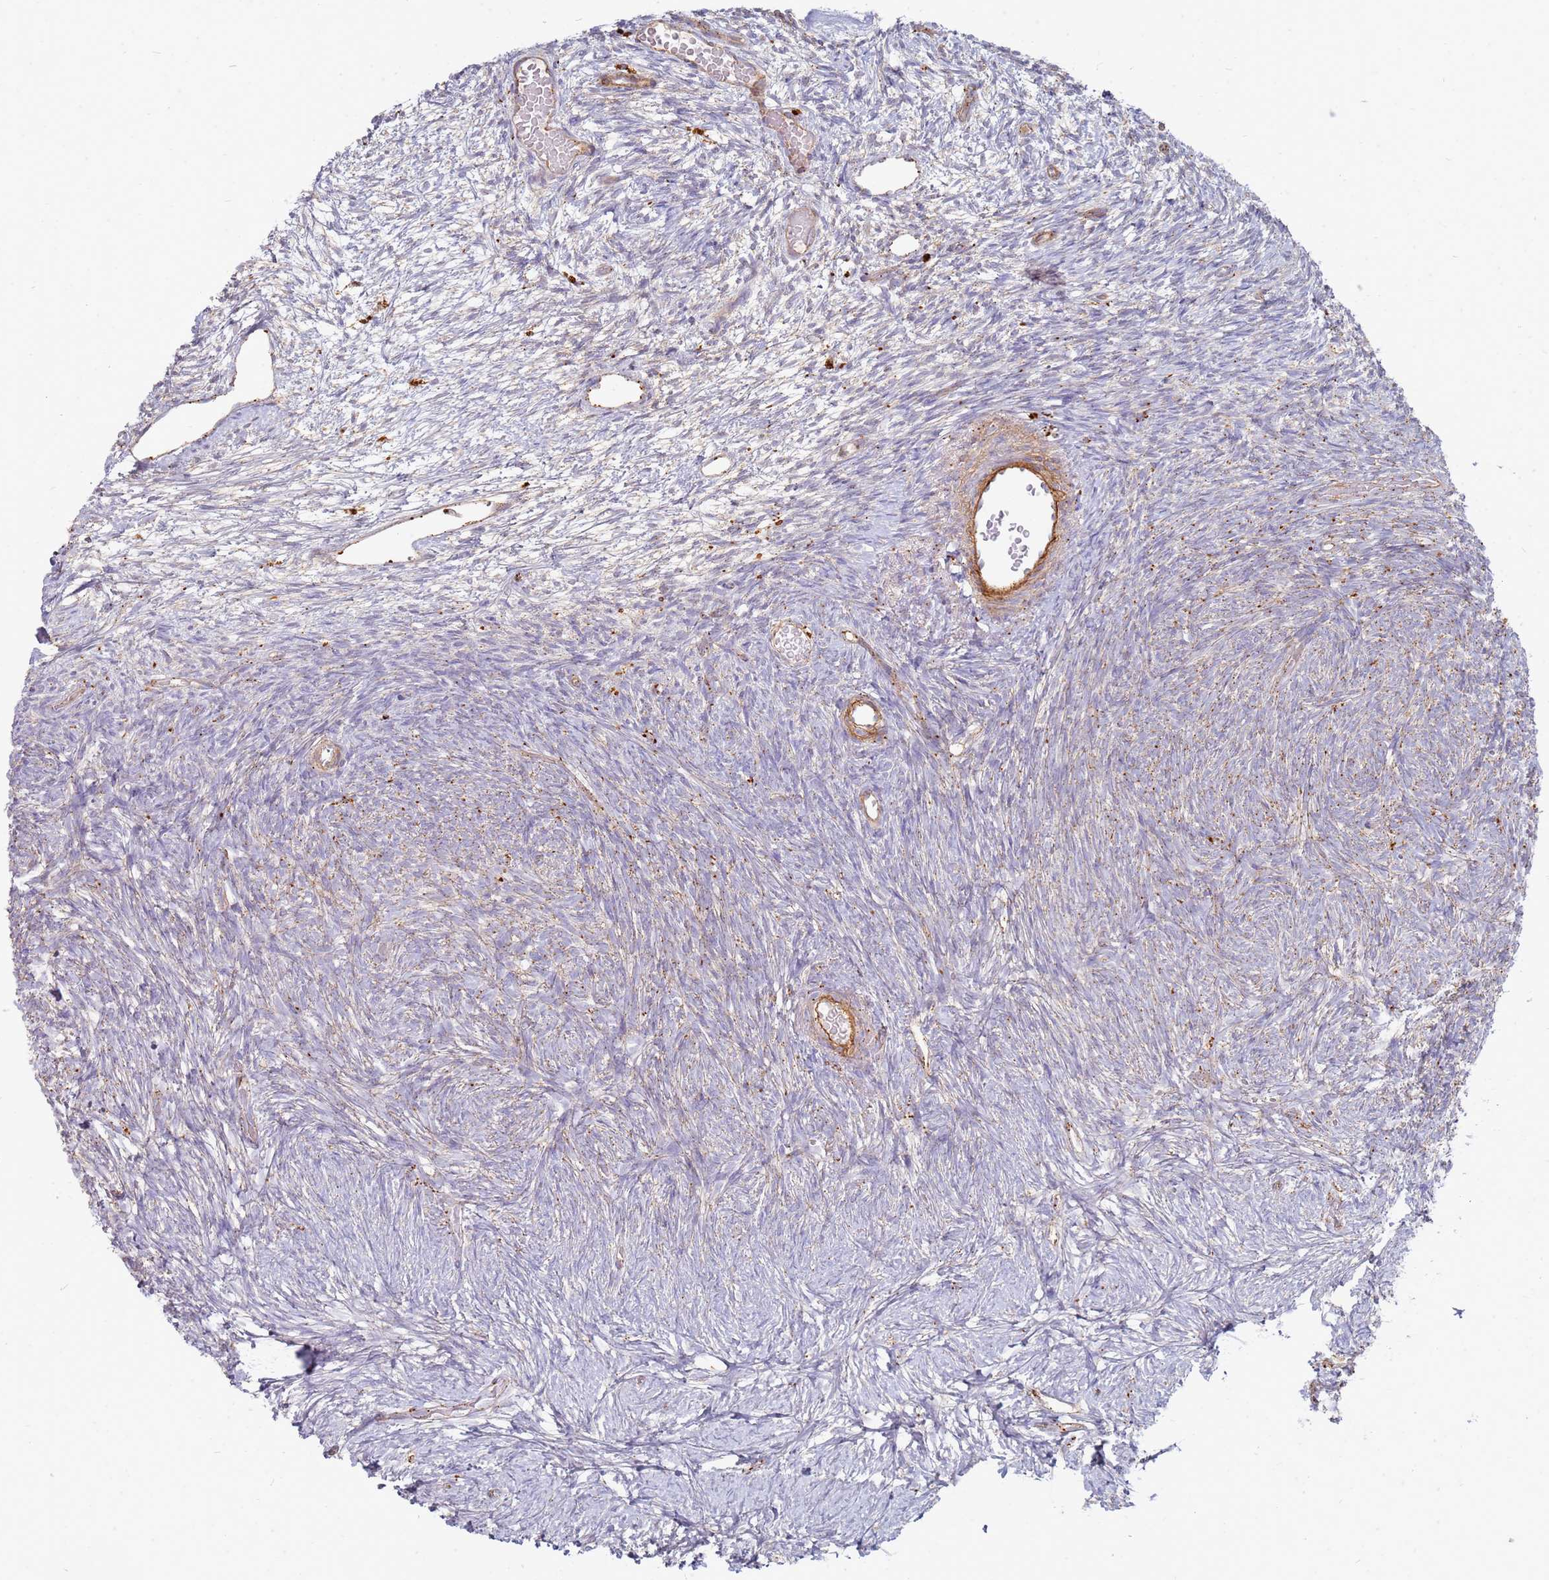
{"staining": {"intensity": "weak", "quantity": "<25%", "location": "cytoplasmic/membranous"}, "tissue": "ovary", "cell_type": "Ovarian stroma cells", "image_type": "normal", "snomed": [{"axis": "morphology", "description": "Normal tissue, NOS"}, {"axis": "topography", "description": "Ovary"}], "caption": "IHC micrograph of benign ovary: ovary stained with DAB demonstrates no significant protein expression in ovarian stroma cells.", "gene": "TMEM229B", "patient": {"sex": "female", "age": 39}}